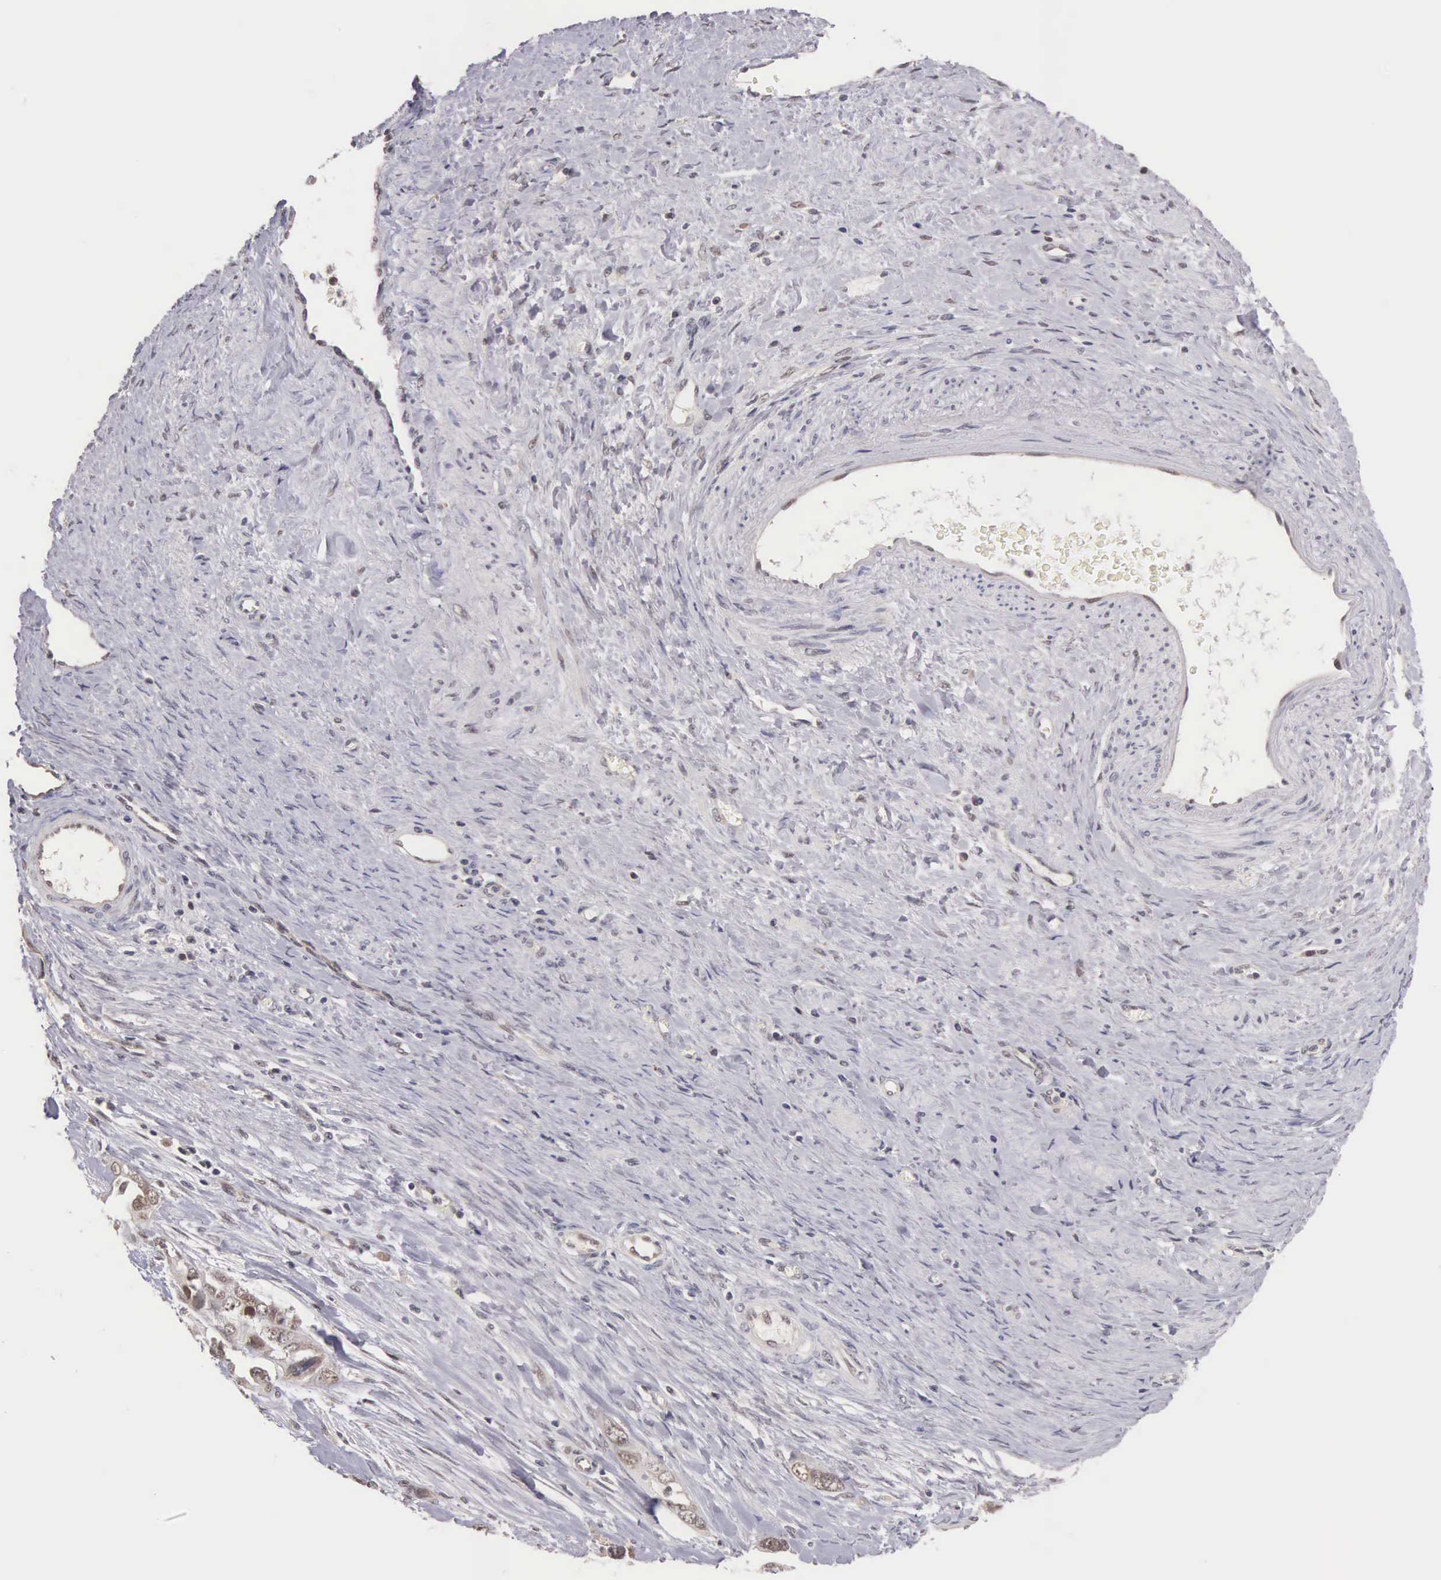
{"staining": {"intensity": "weak", "quantity": "<25%", "location": "nuclear"}, "tissue": "ovarian cancer", "cell_type": "Tumor cells", "image_type": "cancer", "snomed": [{"axis": "morphology", "description": "Cystadenocarcinoma, serous, NOS"}, {"axis": "topography", "description": "Ovary"}], "caption": "A histopathology image of human ovarian cancer is negative for staining in tumor cells. The staining was performed using DAB (3,3'-diaminobenzidine) to visualize the protein expression in brown, while the nuclei were stained in blue with hematoxylin (Magnification: 20x).", "gene": "HMGXB4", "patient": {"sex": "female", "age": 63}}